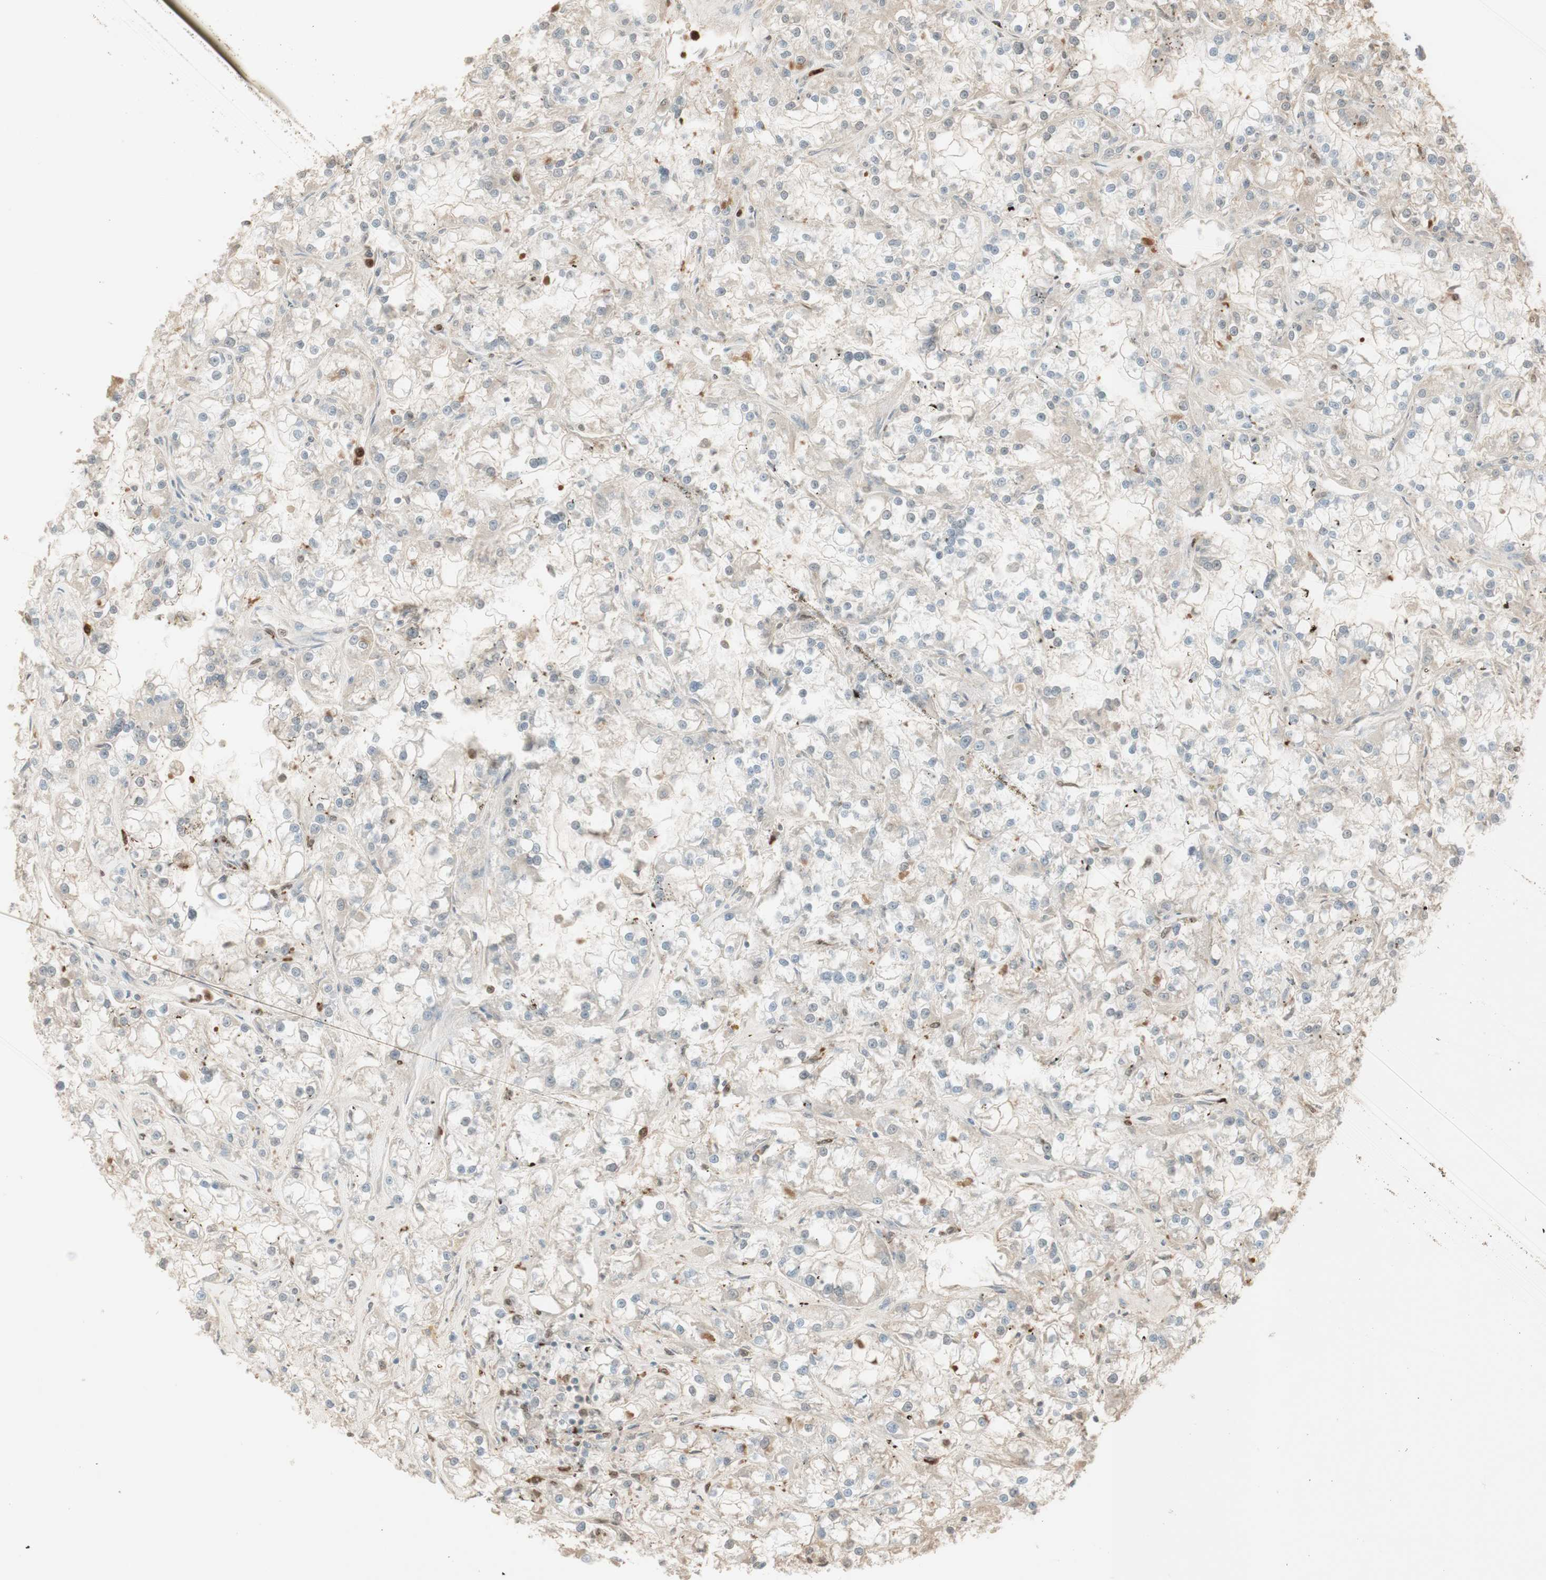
{"staining": {"intensity": "weak", "quantity": "<25%", "location": "cytoplasmic/membranous"}, "tissue": "renal cancer", "cell_type": "Tumor cells", "image_type": "cancer", "snomed": [{"axis": "morphology", "description": "Adenocarcinoma, NOS"}, {"axis": "topography", "description": "Kidney"}], "caption": "An IHC histopathology image of renal adenocarcinoma is shown. There is no staining in tumor cells of renal adenocarcinoma. (DAB immunohistochemistry, high magnification).", "gene": "NID1", "patient": {"sex": "female", "age": 52}}